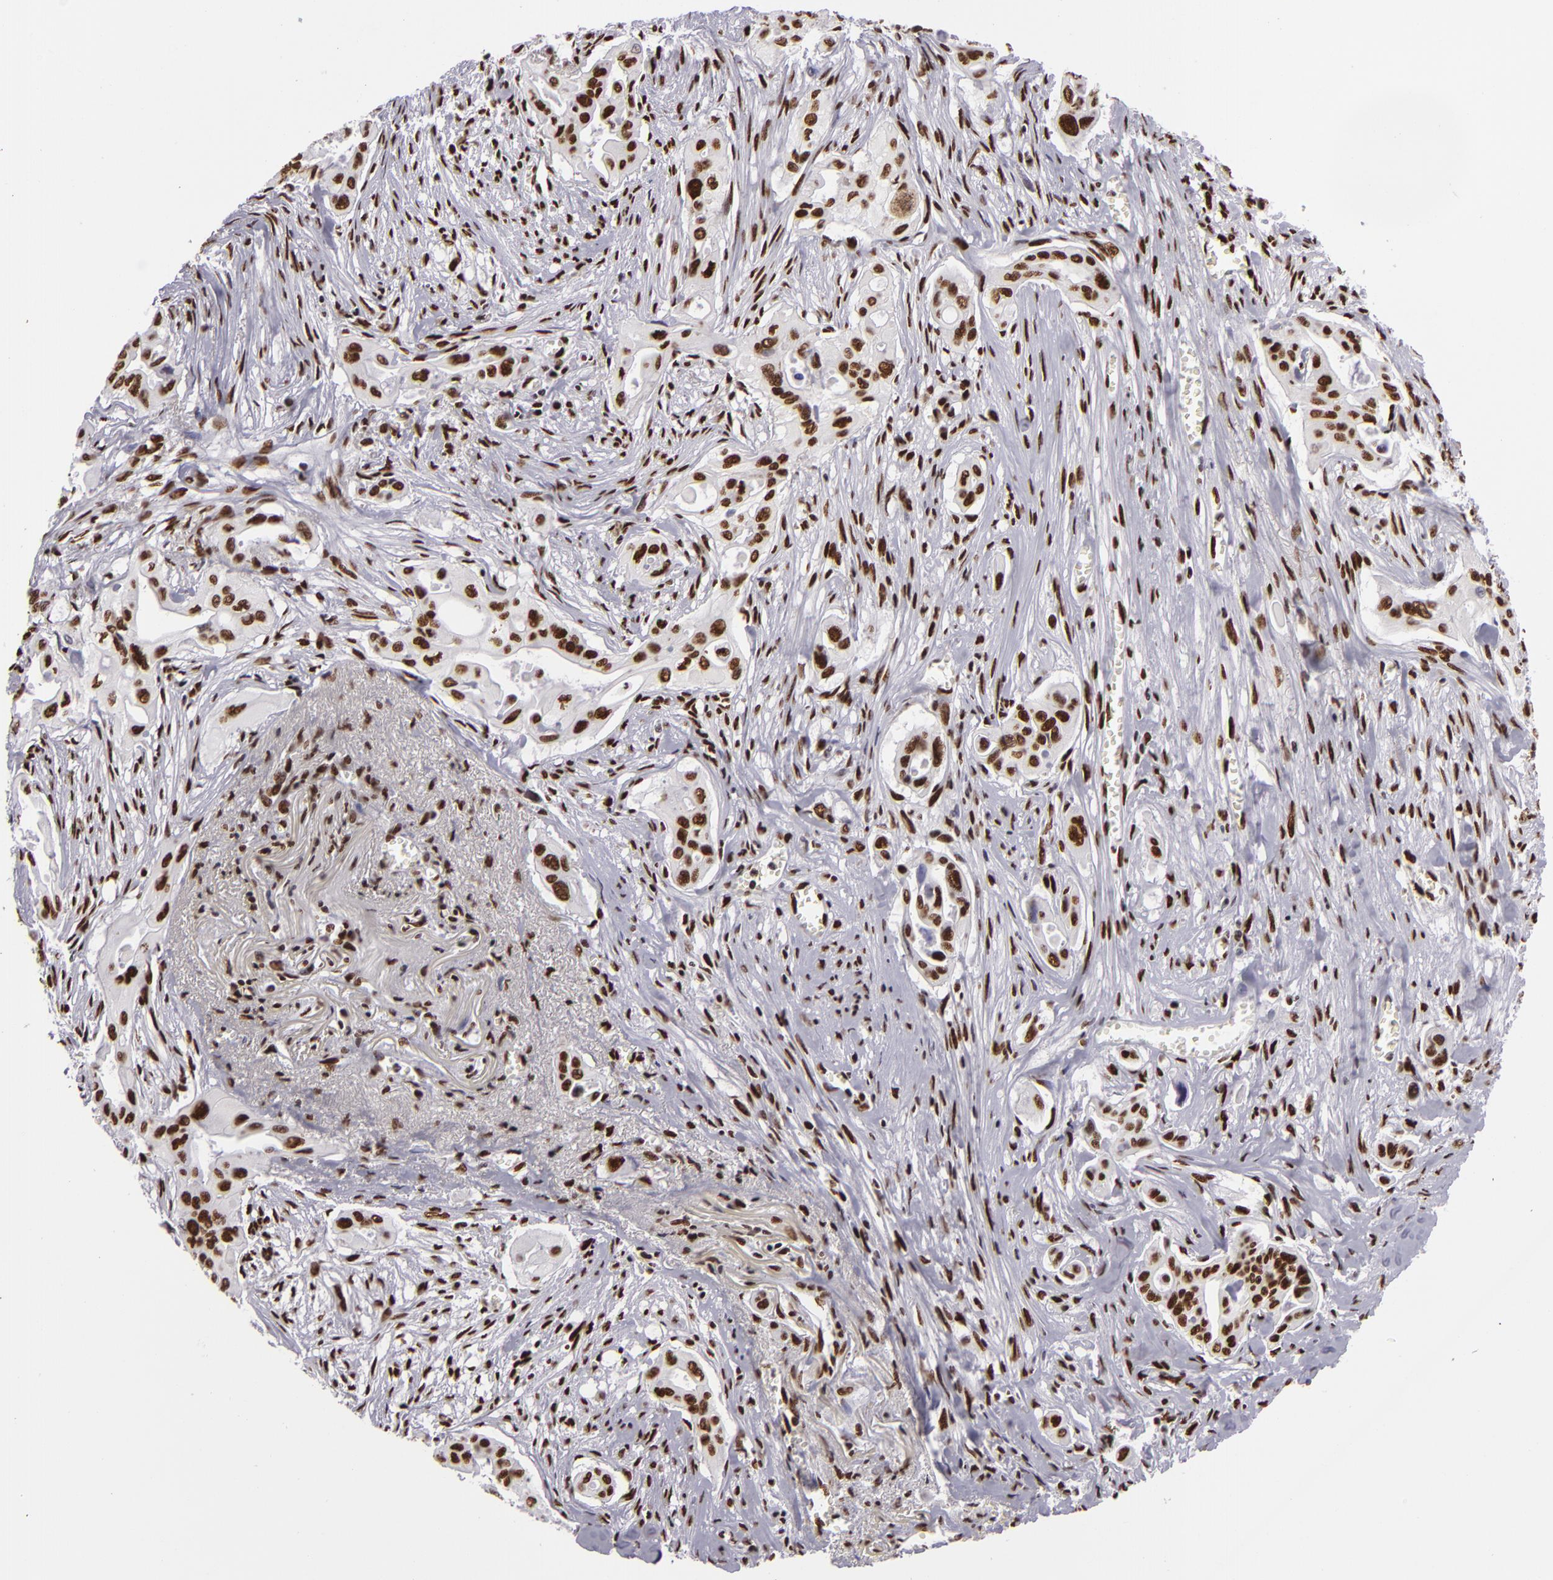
{"staining": {"intensity": "strong", "quantity": ">75%", "location": "nuclear"}, "tissue": "pancreatic cancer", "cell_type": "Tumor cells", "image_type": "cancer", "snomed": [{"axis": "morphology", "description": "Adenocarcinoma, NOS"}, {"axis": "topography", "description": "Pancreas"}], "caption": "A high amount of strong nuclear positivity is seen in about >75% of tumor cells in pancreatic cancer tissue.", "gene": "SAFB", "patient": {"sex": "male", "age": 77}}